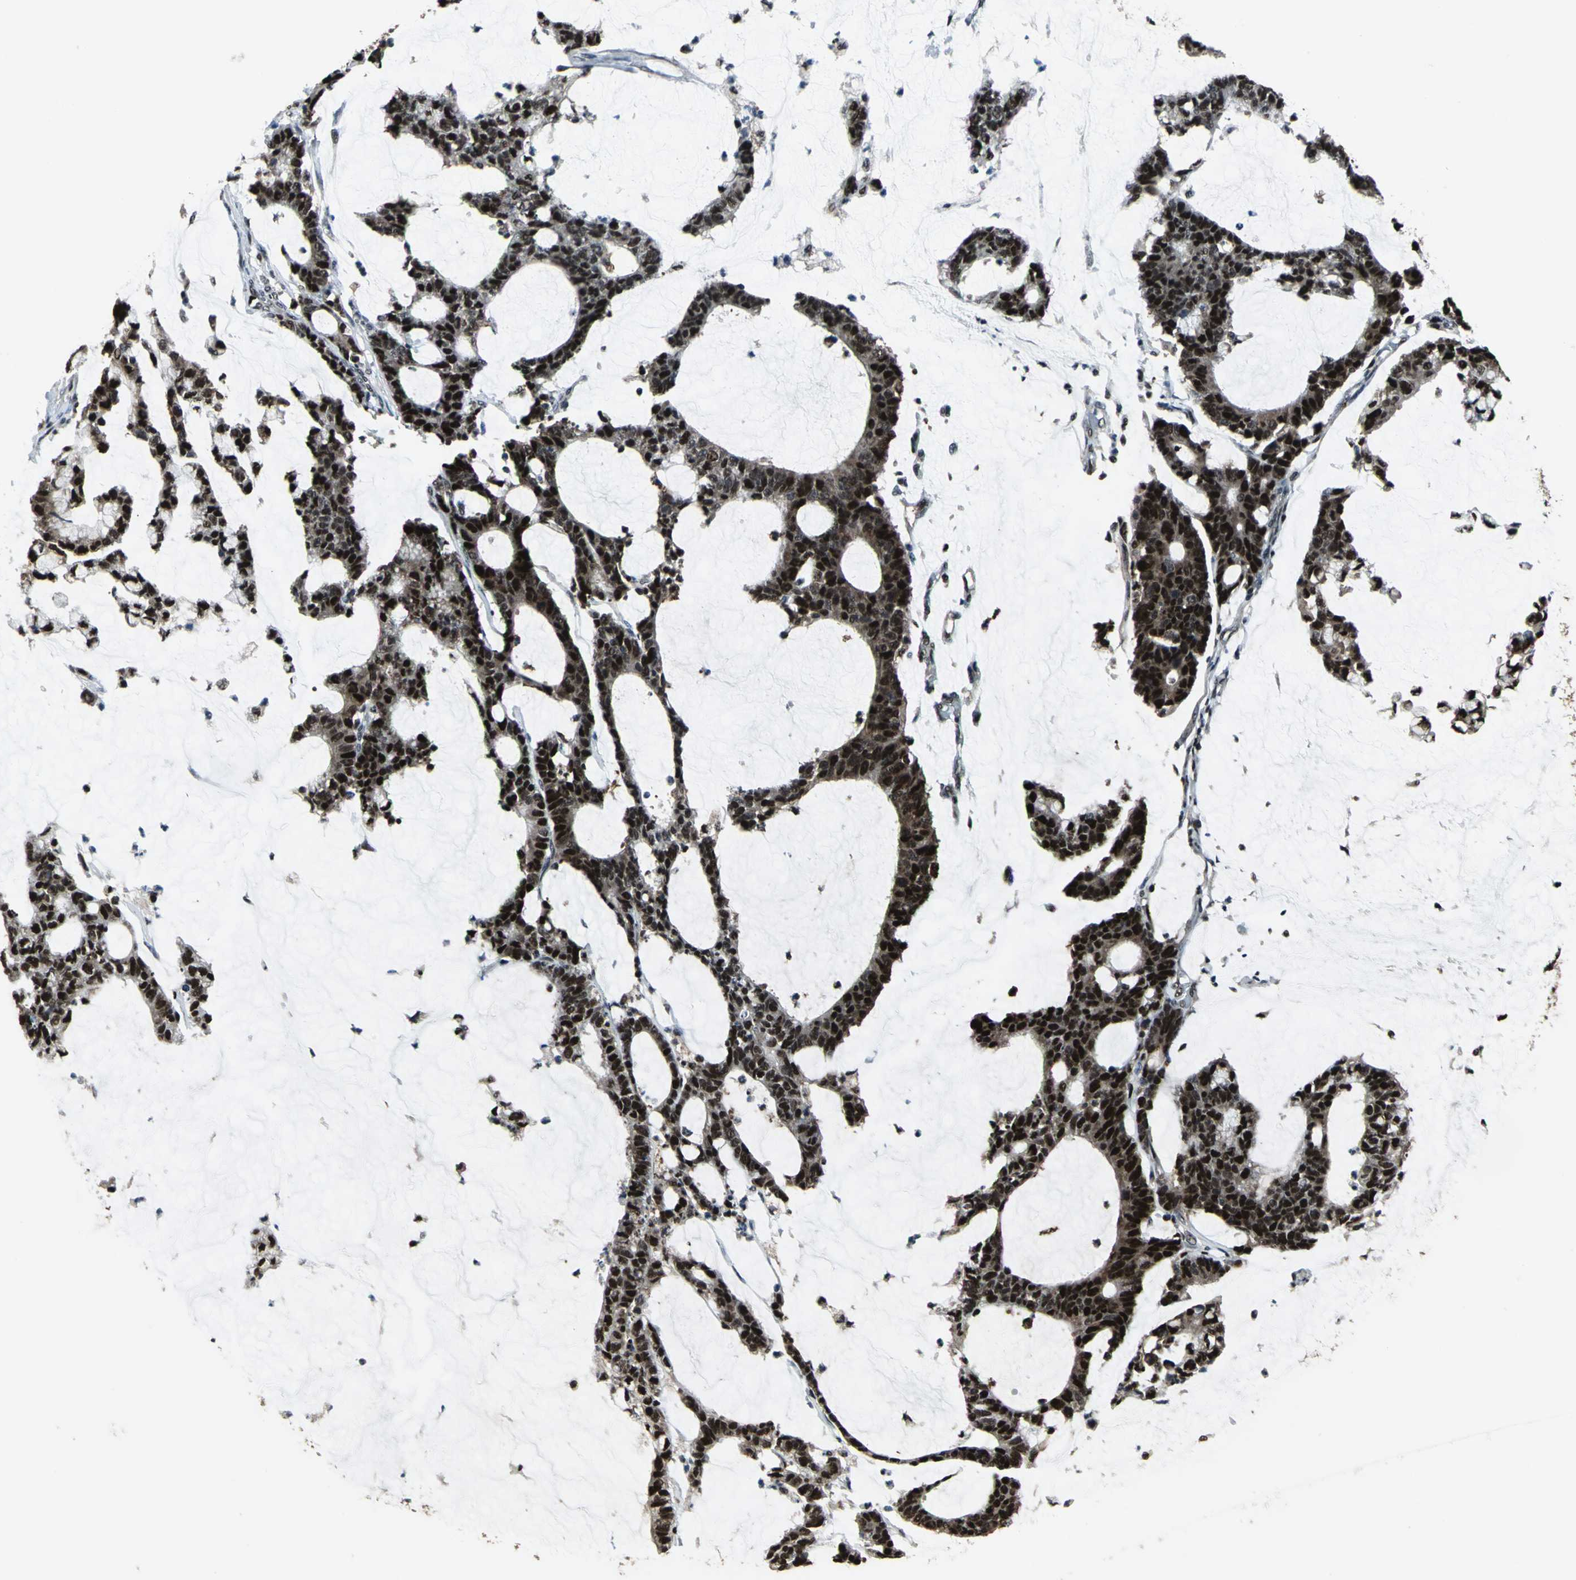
{"staining": {"intensity": "moderate", "quantity": "25%-75%", "location": "nuclear"}, "tissue": "colorectal cancer", "cell_type": "Tumor cells", "image_type": "cancer", "snomed": [{"axis": "morphology", "description": "Adenocarcinoma, NOS"}, {"axis": "topography", "description": "Colon"}], "caption": "This micrograph shows immunohistochemistry staining of human colorectal cancer, with medium moderate nuclear expression in about 25%-75% of tumor cells.", "gene": "MIS18BP1", "patient": {"sex": "female", "age": 84}}